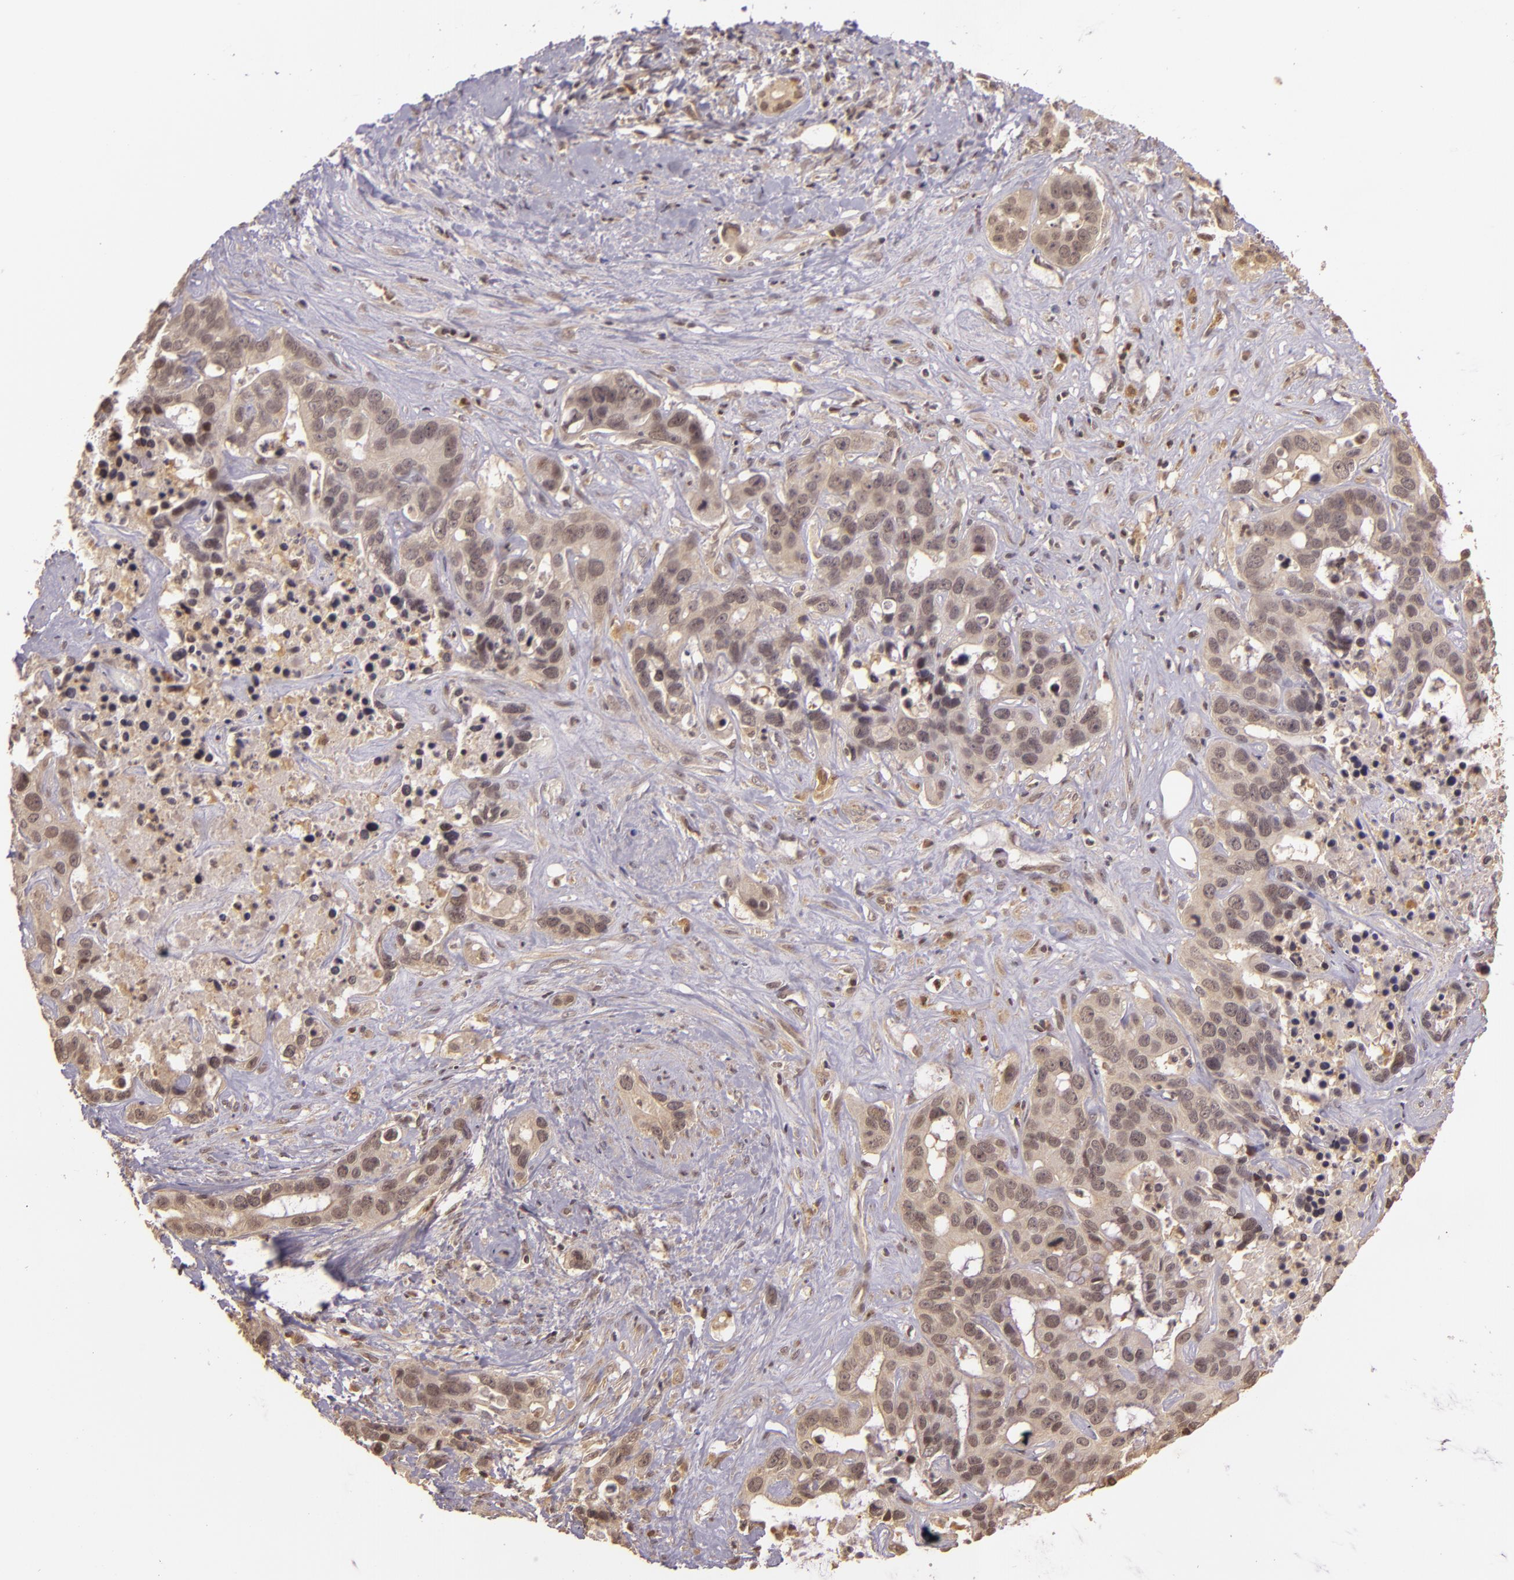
{"staining": {"intensity": "weak", "quantity": ">75%", "location": "cytoplasmic/membranous,nuclear"}, "tissue": "liver cancer", "cell_type": "Tumor cells", "image_type": "cancer", "snomed": [{"axis": "morphology", "description": "Cholangiocarcinoma"}, {"axis": "topography", "description": "Liver"}], "caption": "The immunohistochemical stain highlights weak cytoplasmic/membranous and nuclear expression in tumor cells of liver cancer (cholangiocarcinoma) tissue.", "gene": "TXNRD2", "patient": {"sex": "female", "age": 65}}